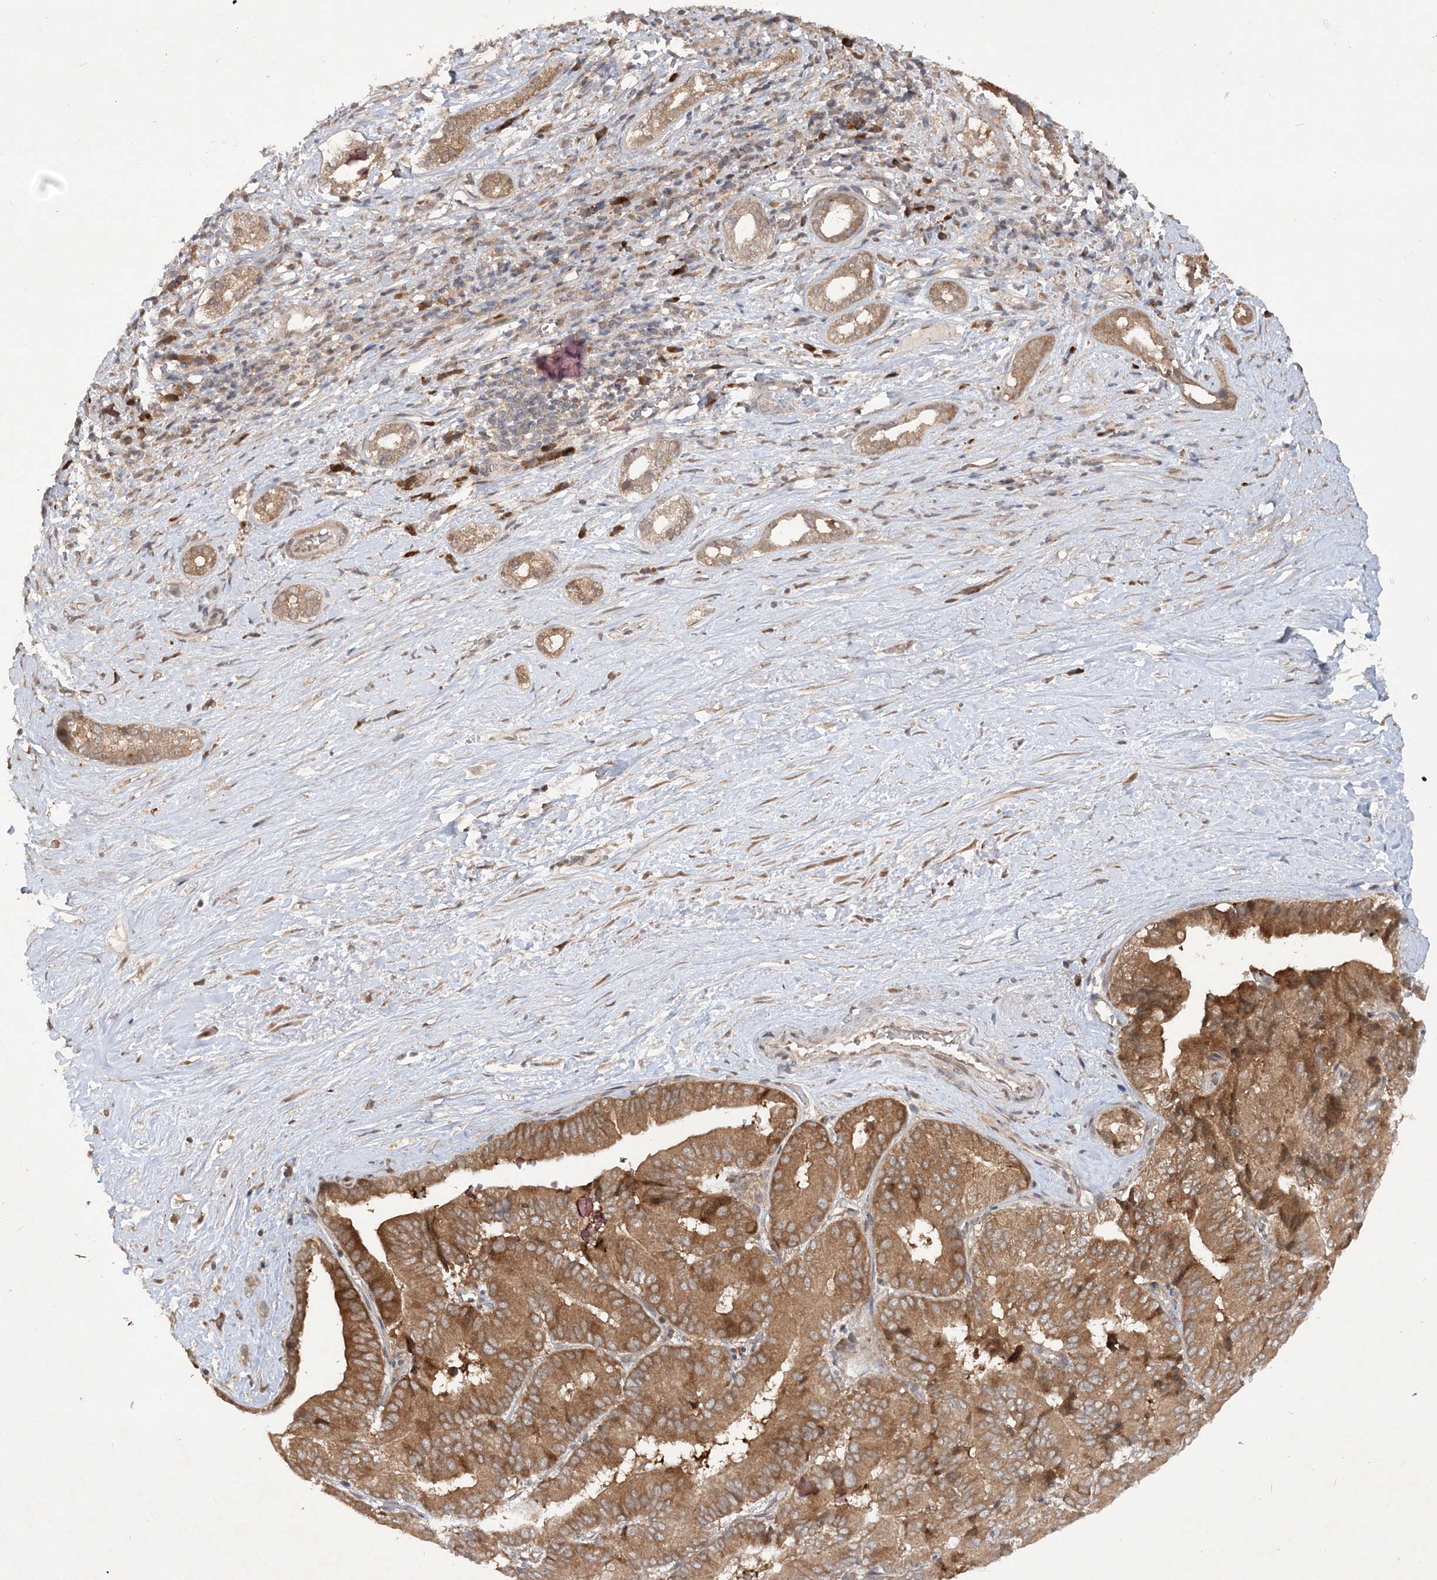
{"staining": {"intensity": "moderate", "quantity": ">75%", "location": "cytoplasmic/membranous"}, "tissue": "liver cancer", "cell_type": "Tumor cells", "image_type": "cancer", "snomed": [{"axis": "morphology", "description": "Cholangiocarcinoma"}, {"axis": "topography", "description": "Liver"}], "caption": "The histopathology image exhibits immunohistochemical staining of cholangiocarcinoma (liver). There is moderate cytoplasmic/membranous expression is seen in approximately >75% of tumor cells. (IHC, brightfield microscopy, high magnification).", "gene": "UBR3", "patient": {"sex": "female", "age": 75}}